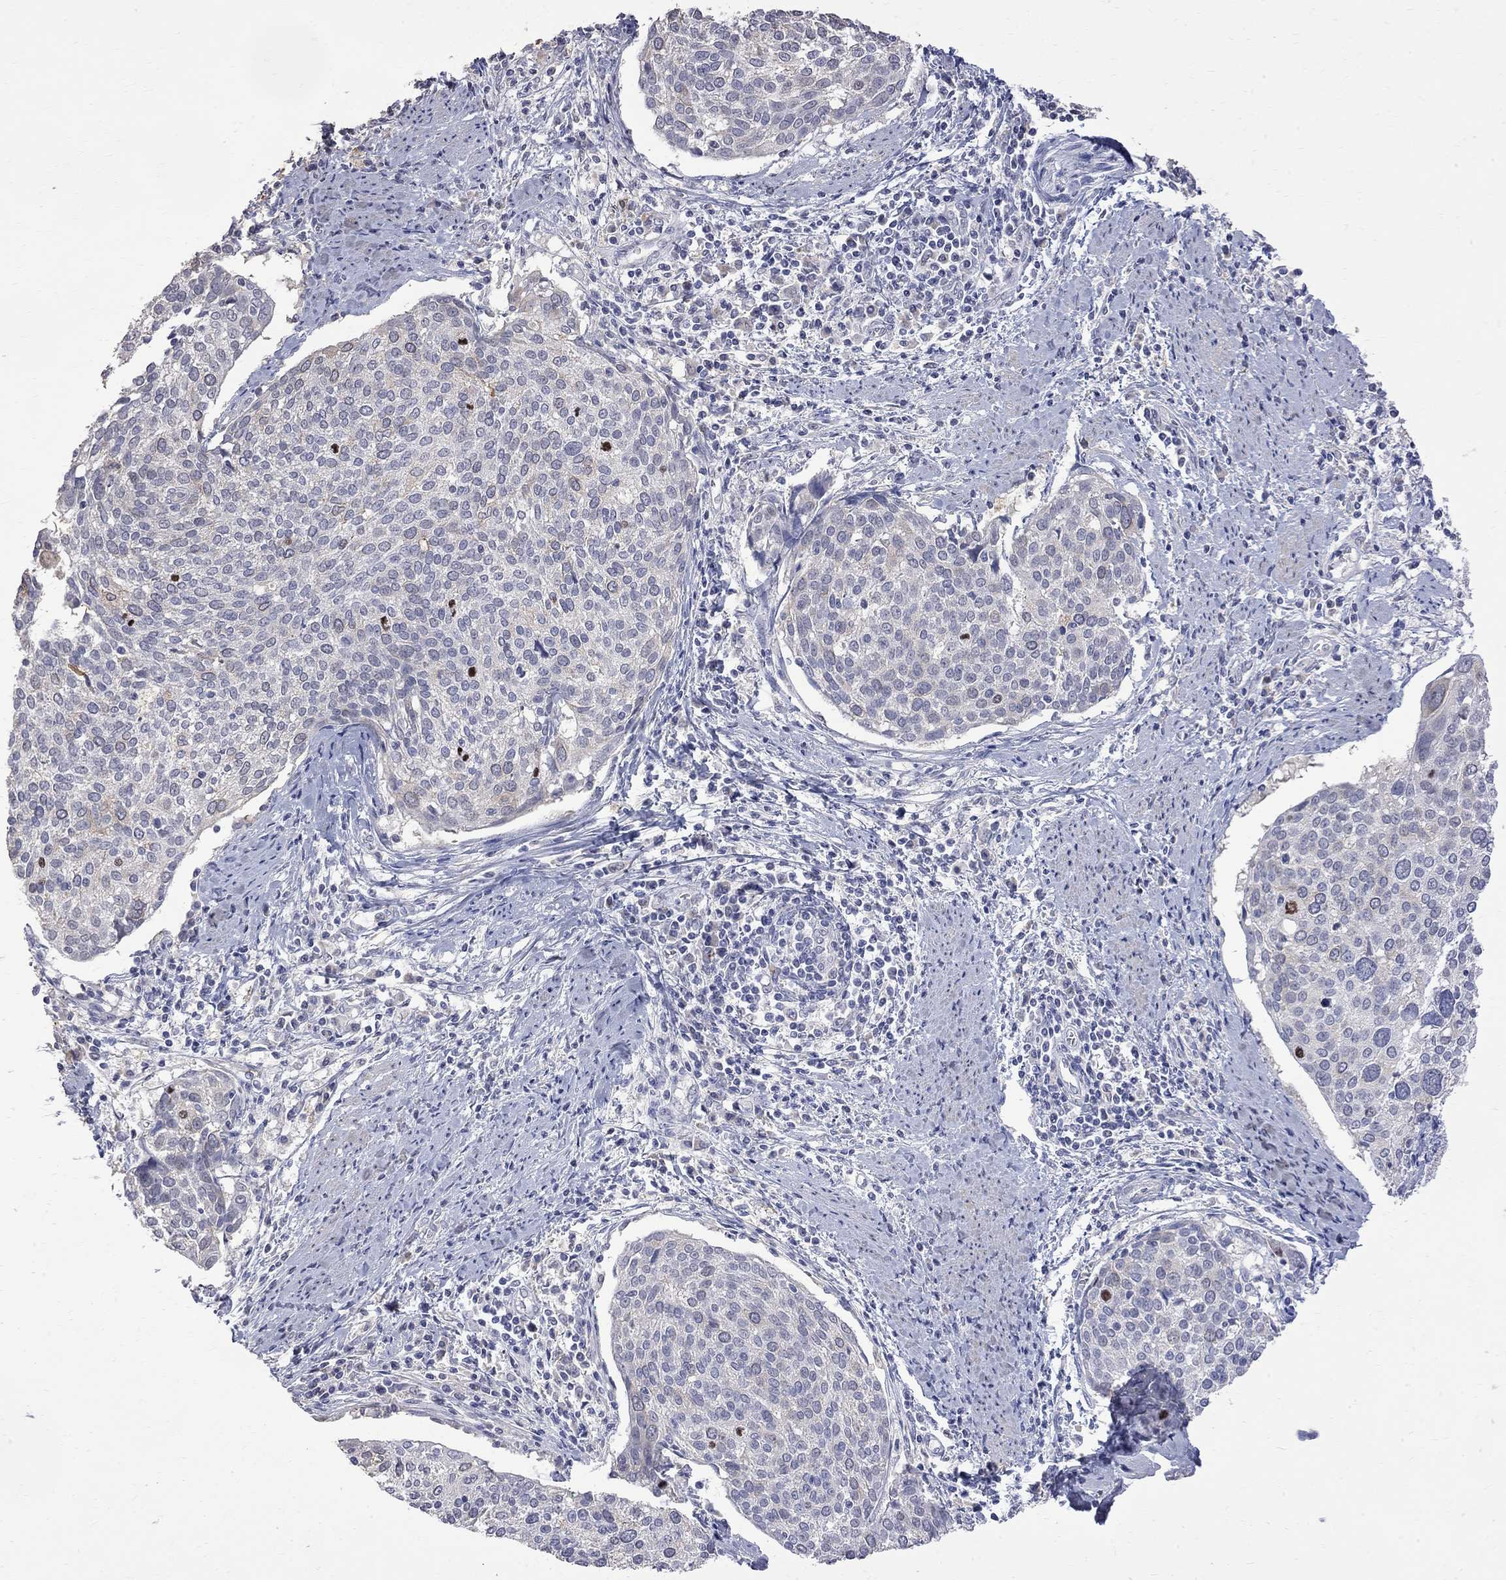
{"staining": {"intensity": "negative", "quantity": "none", "location": "none"}, "tissue": "cervical cancer", "cell_type": "Tumor cells", "image_type": "cancer", "snomed": [{"axis": "morphology", "description": "Squamous cell carcinoma, NOS"}, {"axis": "topography", "description": "Cervix"}], "caption": "The image shows no staining of tumor cells in squamous cell carcinoma (cervical).", "gene": "CKAP2", "patient": {"sex": "female", "age": 39}}